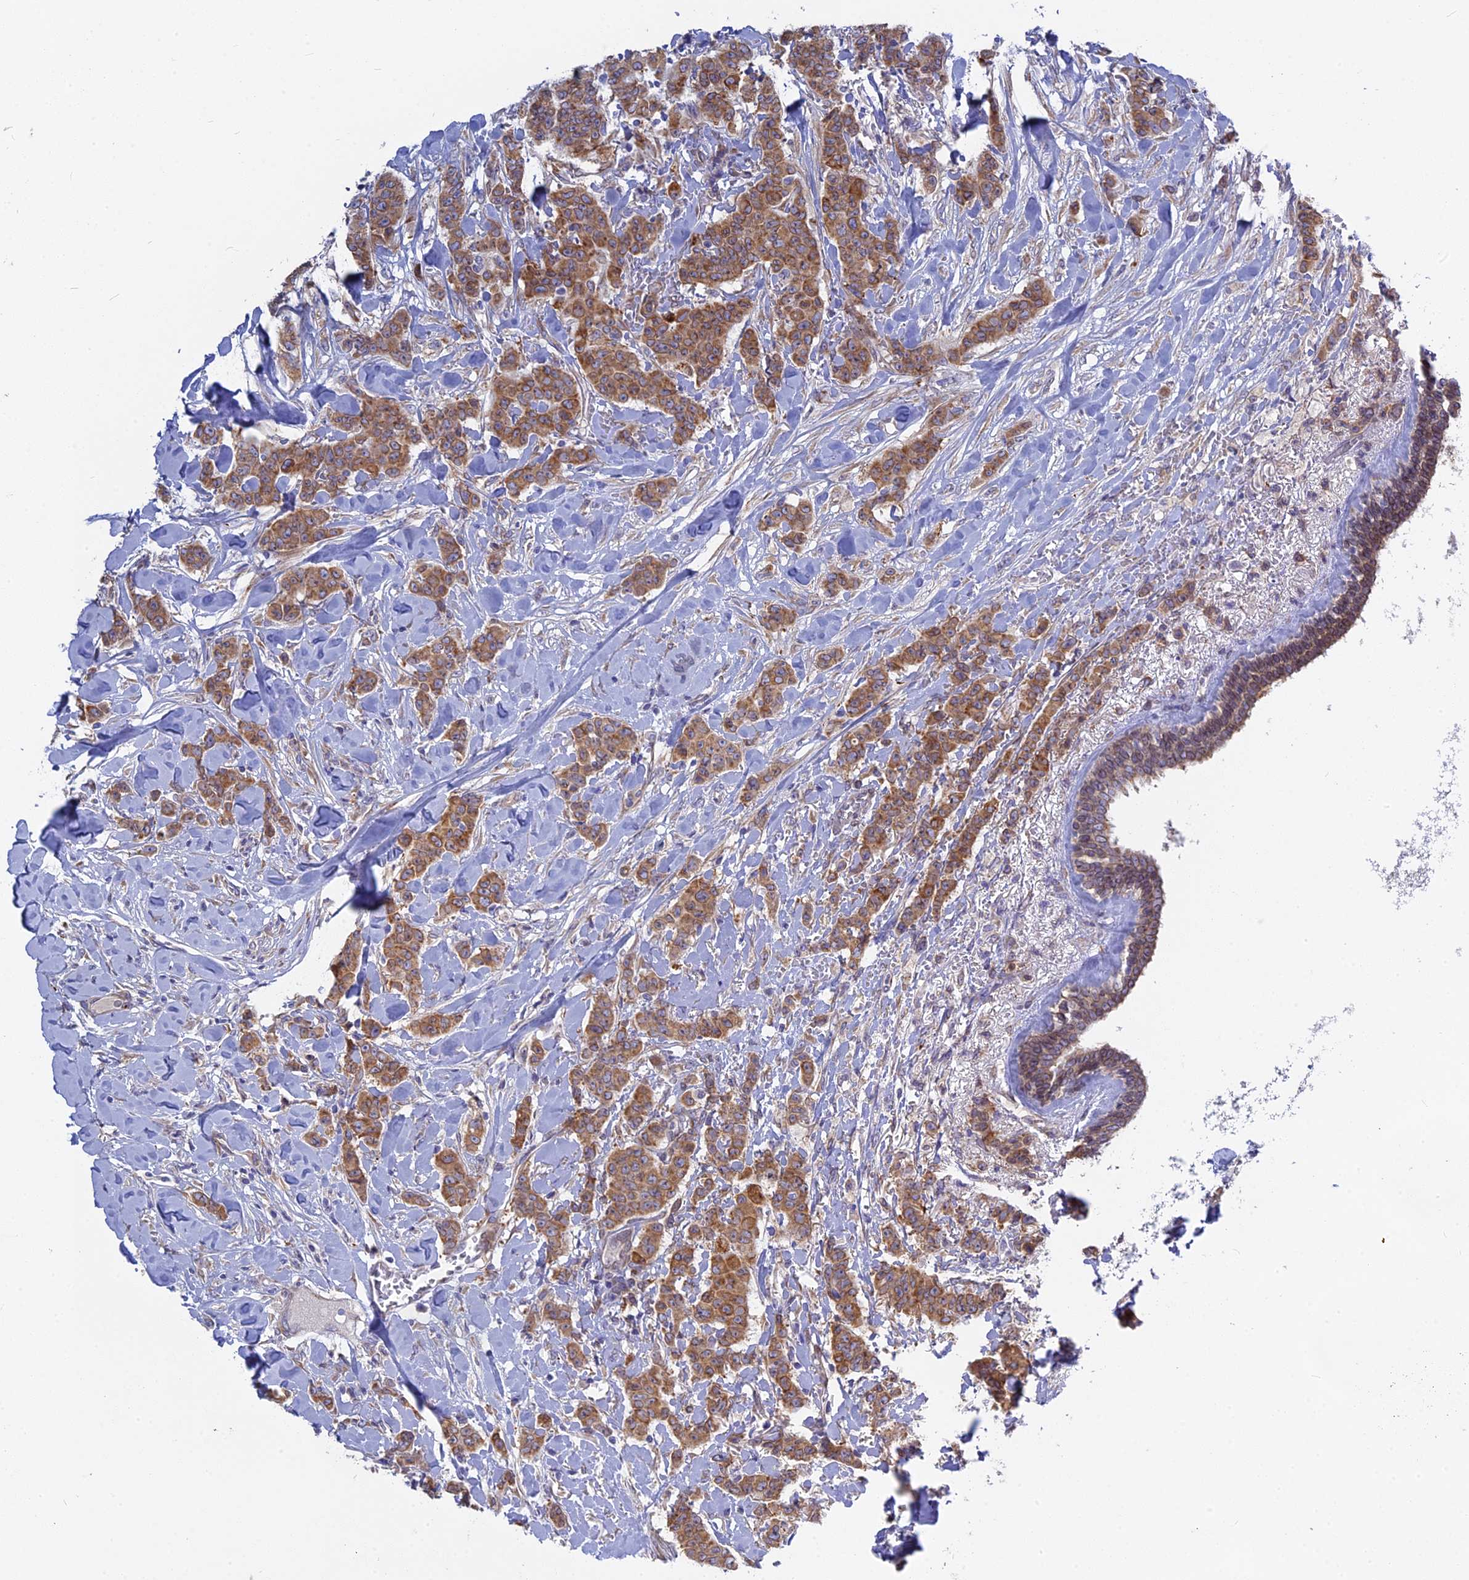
{"staining": {"intensity": "moderate", "quantity": ">75%", "location": "cytoplasmic/membranous"}, "tissue": "breast cancer", "cell_type": "Tumor cells", "image_type": "cancer", "snomed": [{"axis": "morphology", "description": "Duct carcinoma"}, {"axis": "topography", "description": "Breast"}], "caption": "This image demonstrates breast cancer stained with immunohistochemistry to label a protein in brown. The cytoplasmic/membranous of tumor cells show moderate positivity for the protein. Nuclei are counter-stained blue.", "gene": "TLCD1", "patient": {"sex": "female", "age": 40}}